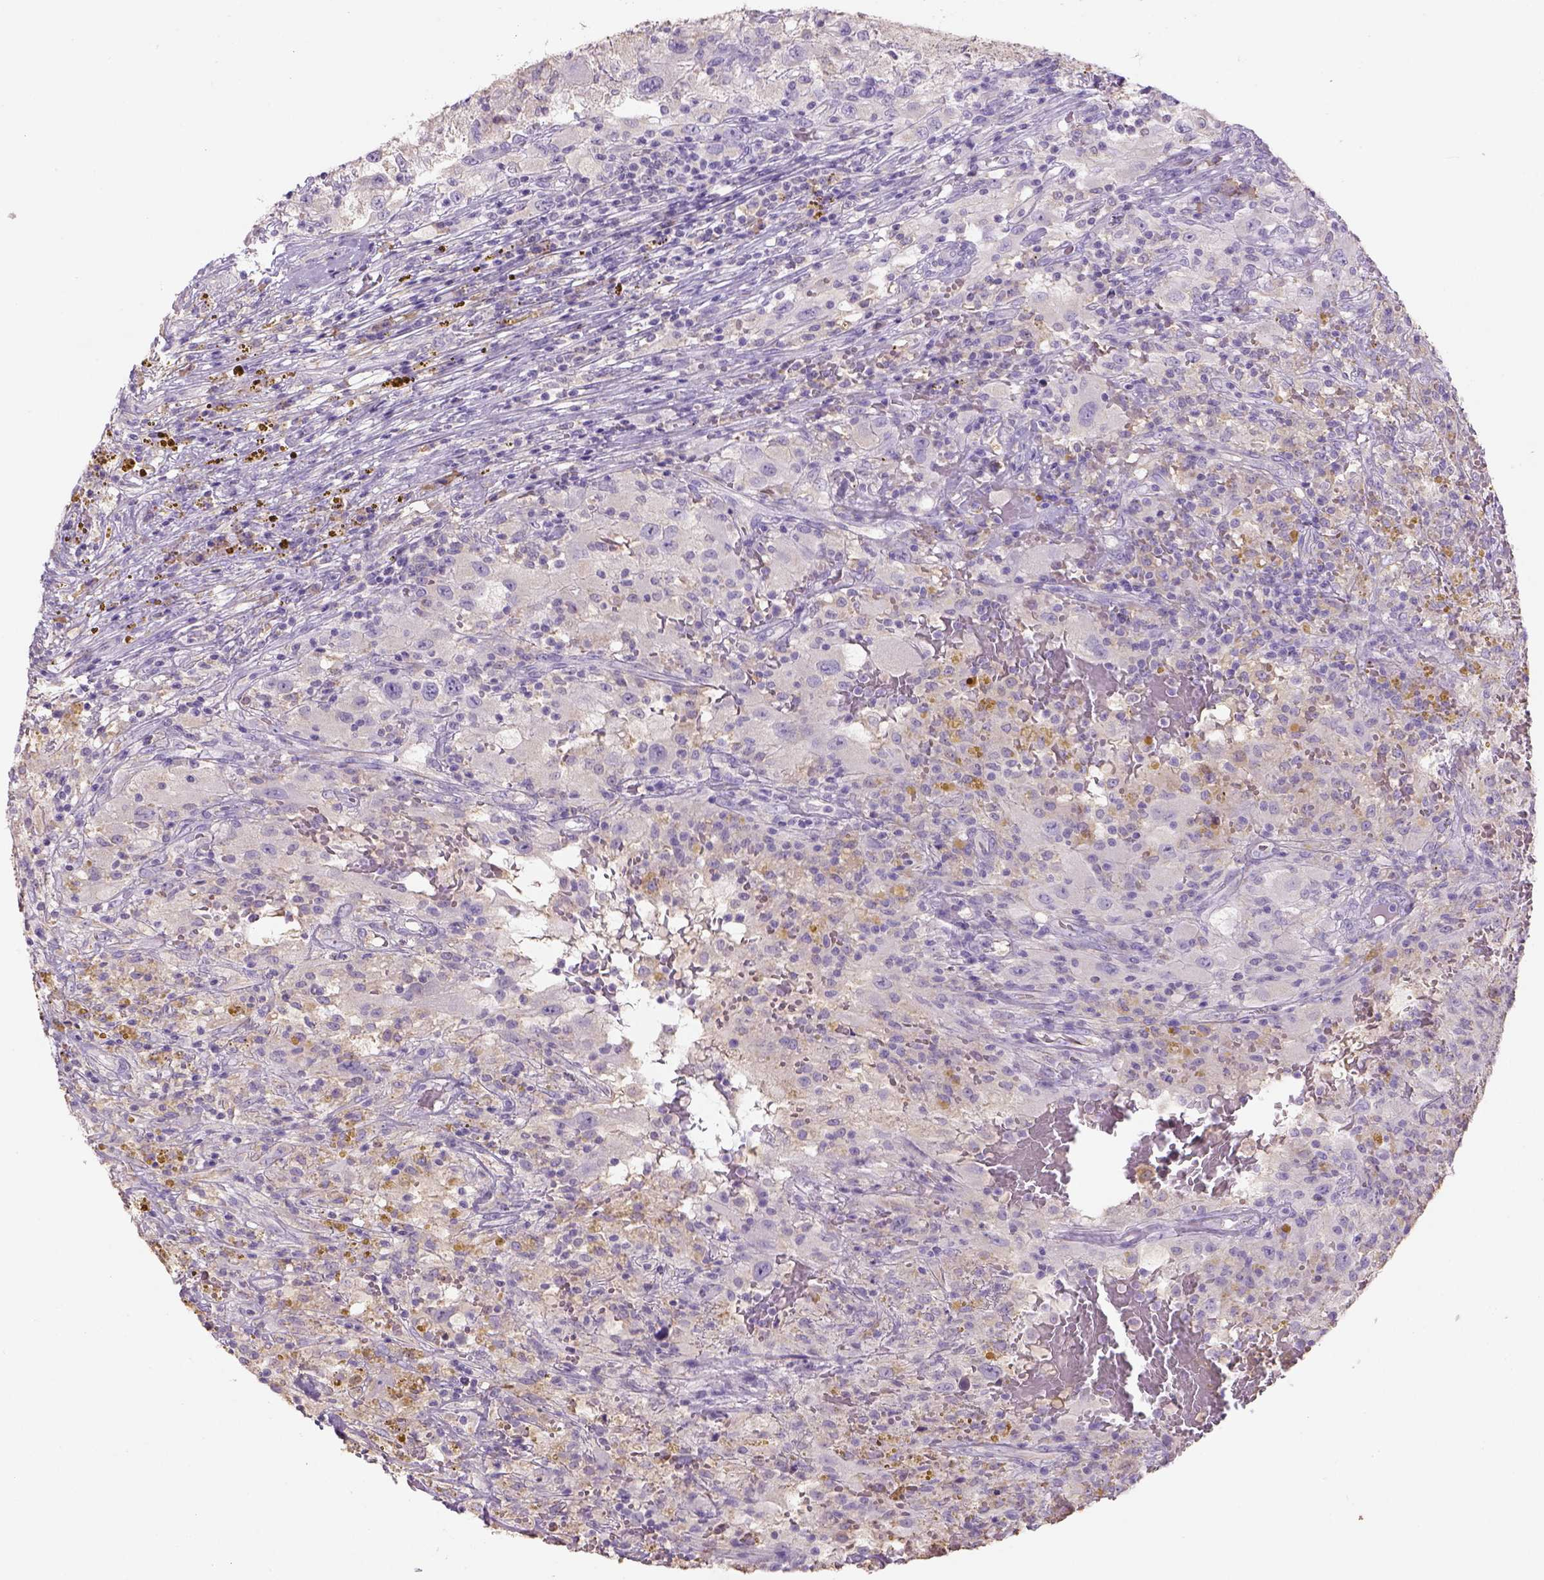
{"staining": {"intensity": "weak", "quantity": "25%-75%", "location": "cytoplasmic/membranous"}, "tissue": "renal cancer", "cell_type": "Tumor cells", "image_type": "cancer", "snomed": [{"axis": "morphology", "description": "Adenocarcinoma, NOS"}, {"axis": "topography", "description": "Kidney"}], "caption": "Protein expression analysis of renal adenocarcinoma reveals weak cytoplasmic/membranous staining in about 25%-75% of tumor cells. The staining was performed using DAB (3,3'-diaminobenzidine), with brown indicating positive protein expression. Nuclei are stained blue with hematoxylin.", "gene": "NAALAD2", "patient": {"sex": "female", "age": 67}}